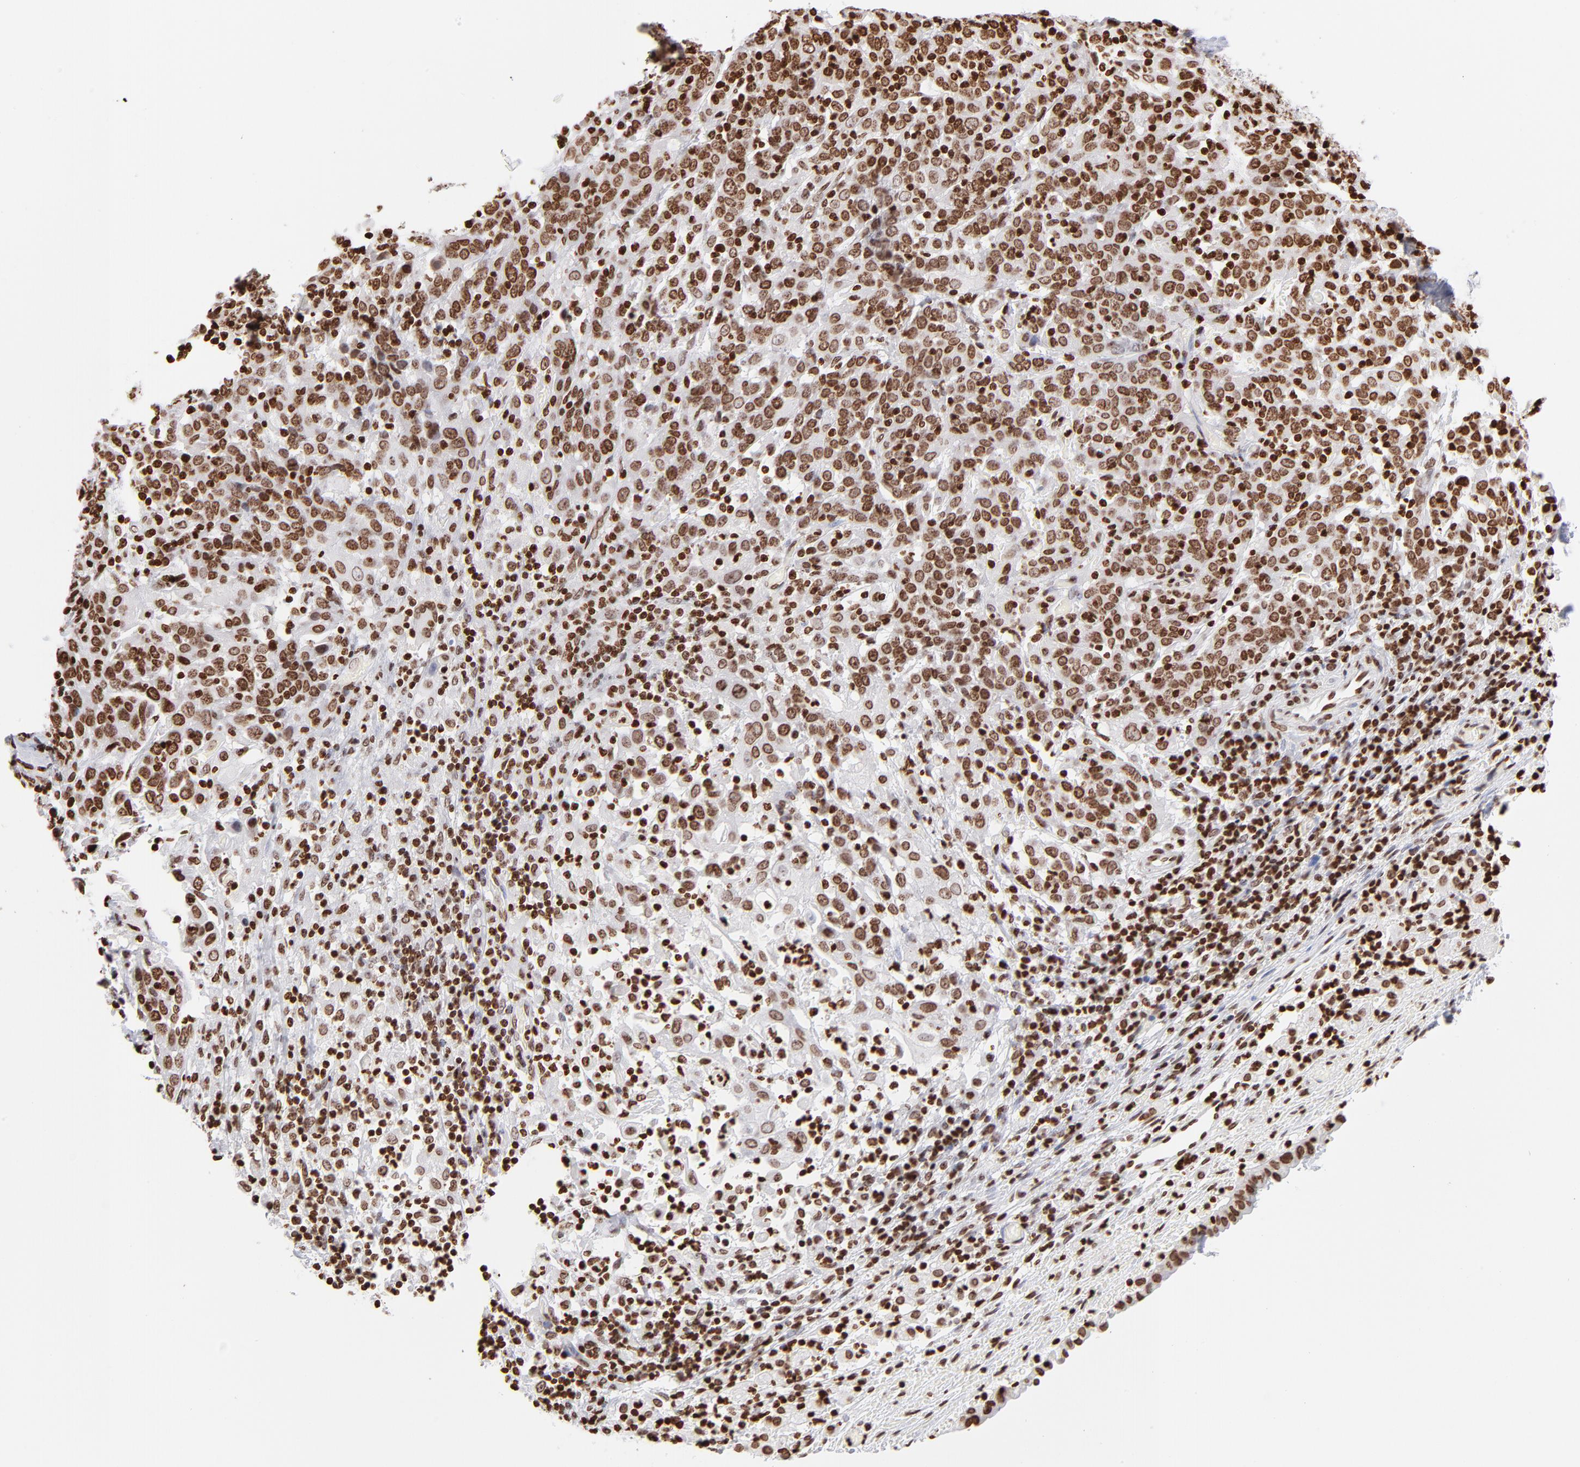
{"staining": {"intensity": "moderate", "quantity": ">75%", "location": "nuclear"}, "tissue": "cervical cancer", "cell_type": "Tumor cells", "image_type": "cancer", "snomed": [{"axis": "morphology", "description": "Normal tissue, NOS"}, {"axis": "morphology", "description": "Squamous cell carcinoma, NOS"}, {"axis": "topography", "description": "Cervix"}], "caption": "A histopathology image of cervical squamous cell carcinoma stained for a protein demonstrates moderate nuclear brown staining in tumor cells. Immunohistochemistry (ihc) stains the protein in brown and the nuclei are stained blue.", "gene": "RTL4", "patient": {"sex": "female", "age": 67}}